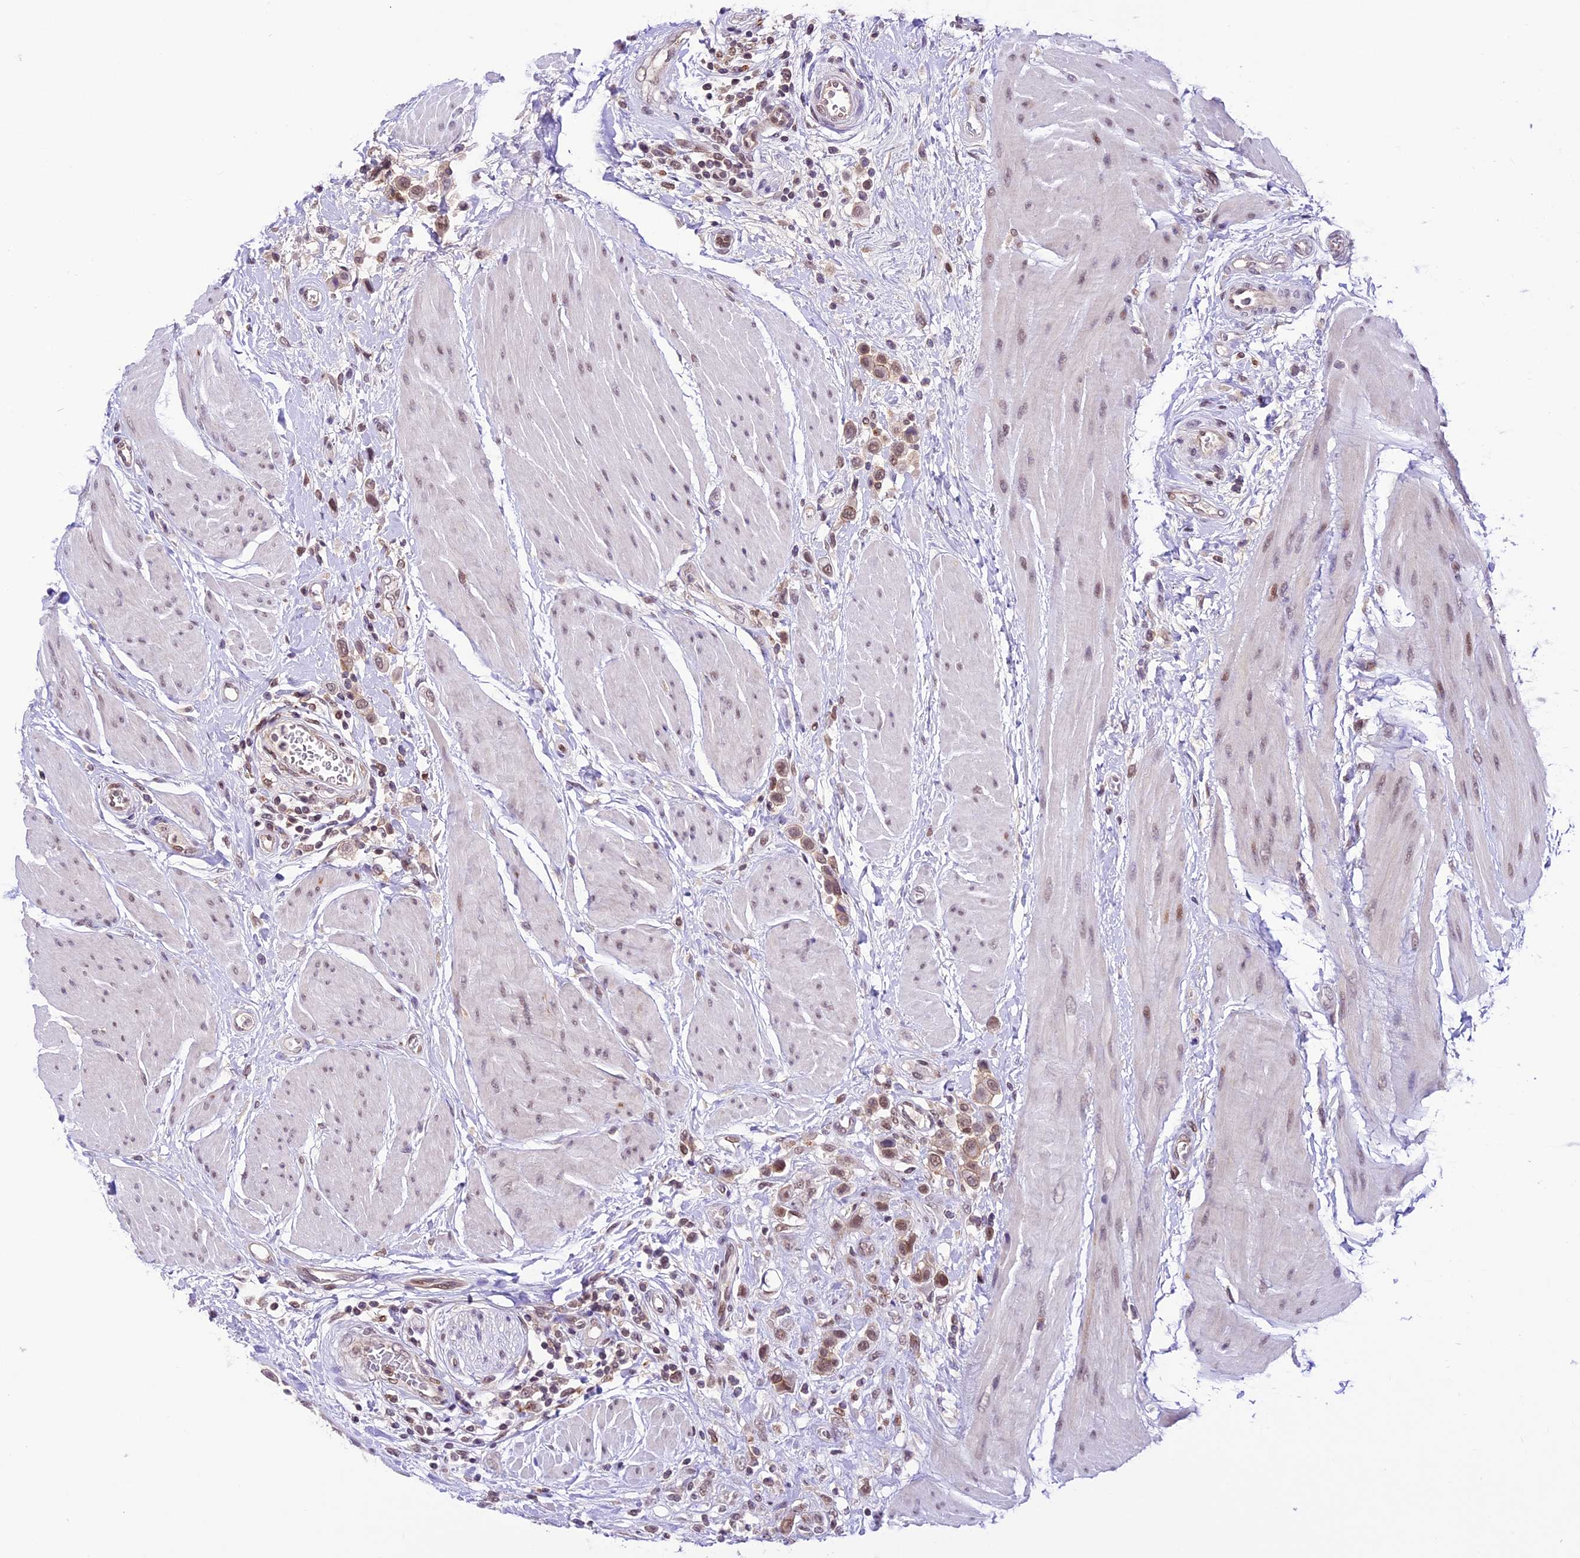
{"staining": {"intensity": "moderate", "quantity": ">75%", "location": "nuclear"}, "tissue": "urothelial cancer", "cell_type": "Tumor cells", "image_type": "cancer", "snomed": [{"axis": "morphology", "description": "Urothelial carcinoma, High grade"}, {"axis": "topography", "description": "Urinary bladder"}], "caption": "Immunohistochemistry (DAB (3,3'-diaminobenzidine)) staining of human high-grade urothelial carcinoma shows moderate nuclear protein staining in about >75% of tumor cells. (DAB (3,3'-diaminobenzidine) IHC with brightfield microscopy, high magnification).", "gene": "SHKBP1", "patient": {"sex": "male", "age": 50}}